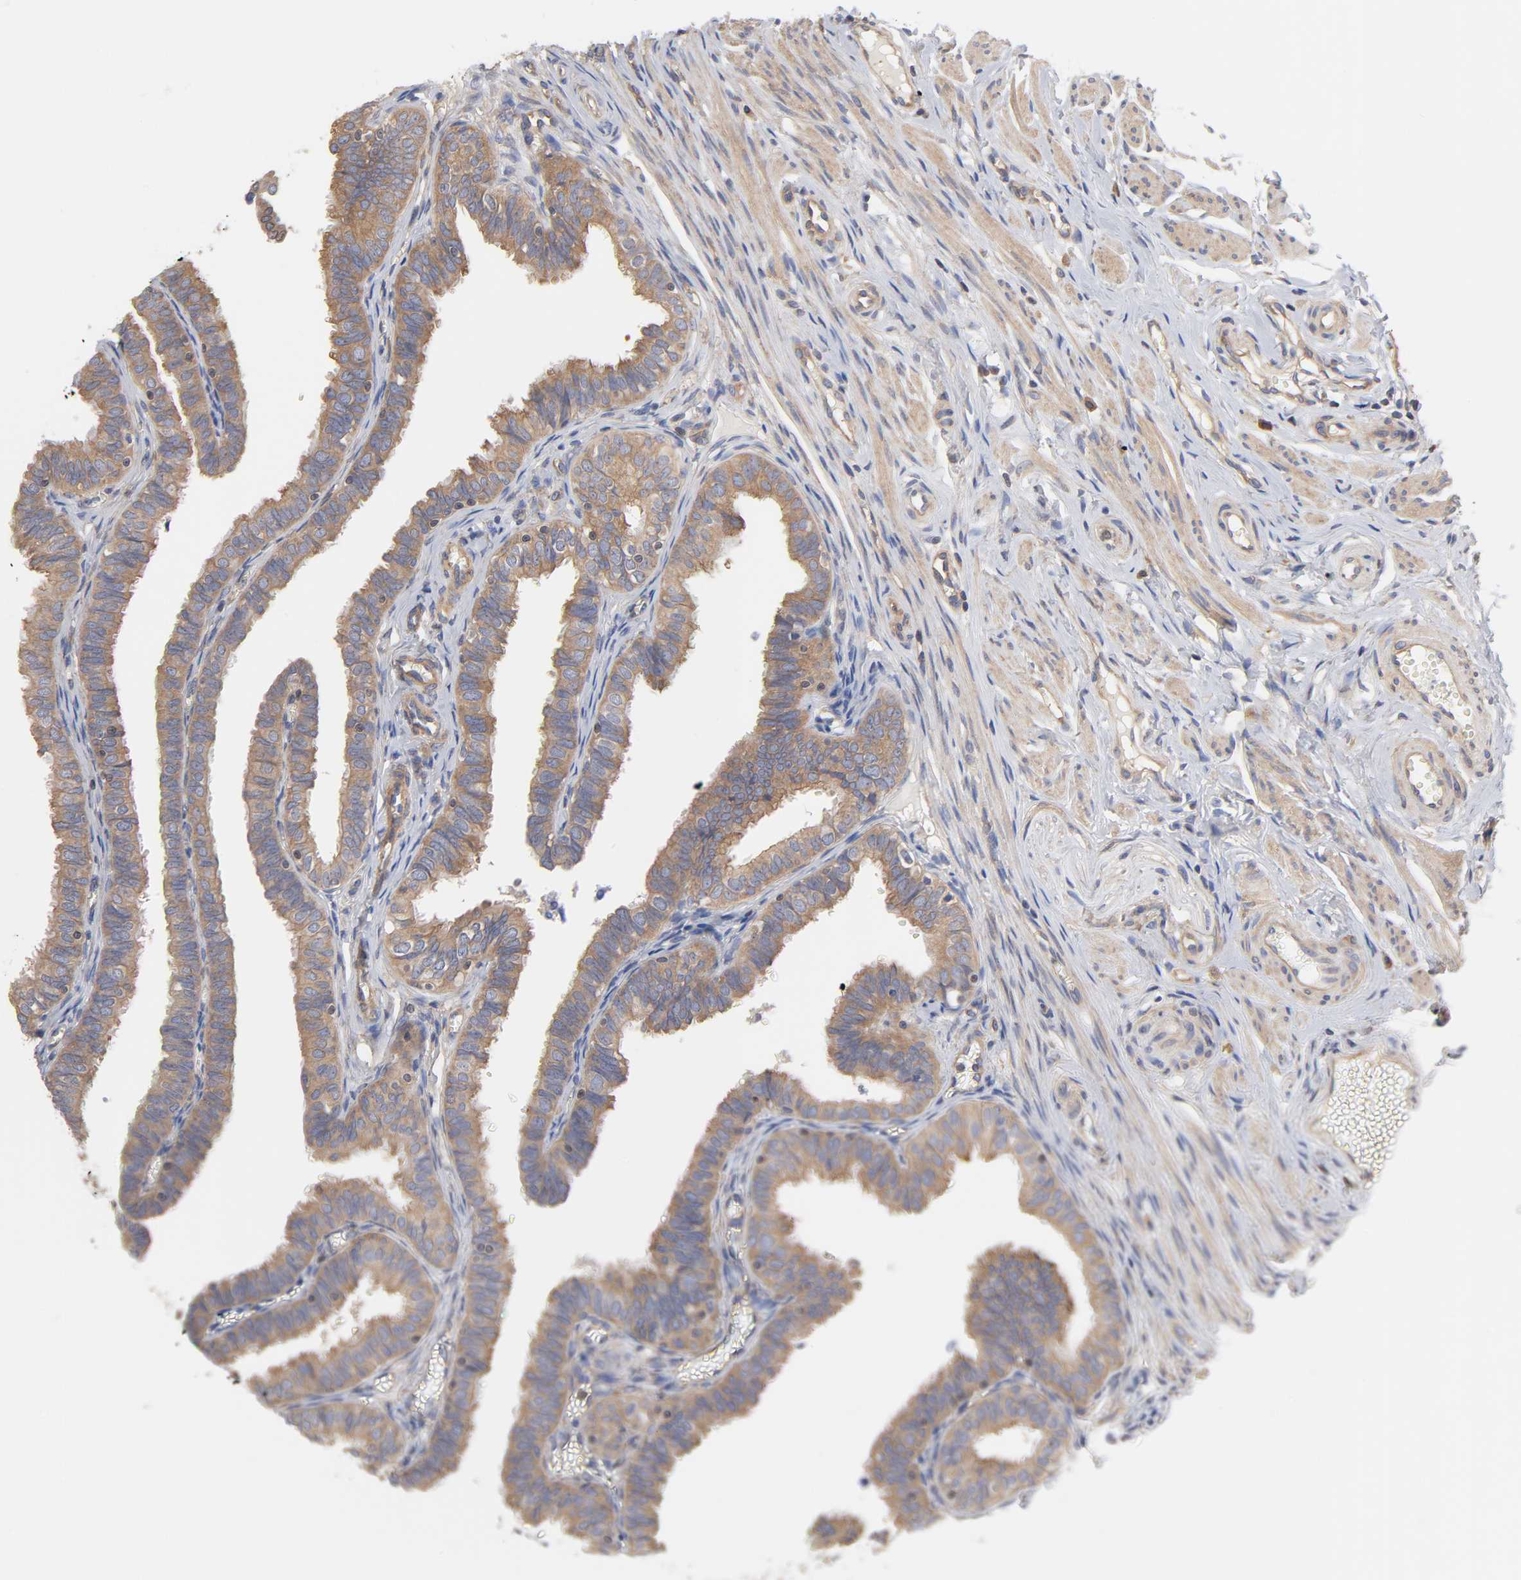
{"staining": {"intensity": "moderate", "quantity": ">75%", "location": "cytoplasmic/membranous"}, "tissue": "fallopian tube", "cell_type": "Glandular cells", "image_type": "normal", "snomed": [{"axis": "morphology", "description": "Normal tissue, NOS"}, {"axis": "topography", "description": "Fallopian tube"}], "caption": "This image displays IHC staining of benign fallopian tube, with medium moderate cytoplasmic/membranous staining in approximately >75% of glandular cells.", "gene": "STRN3", "patient": {"sex": "female", "age": 46}}